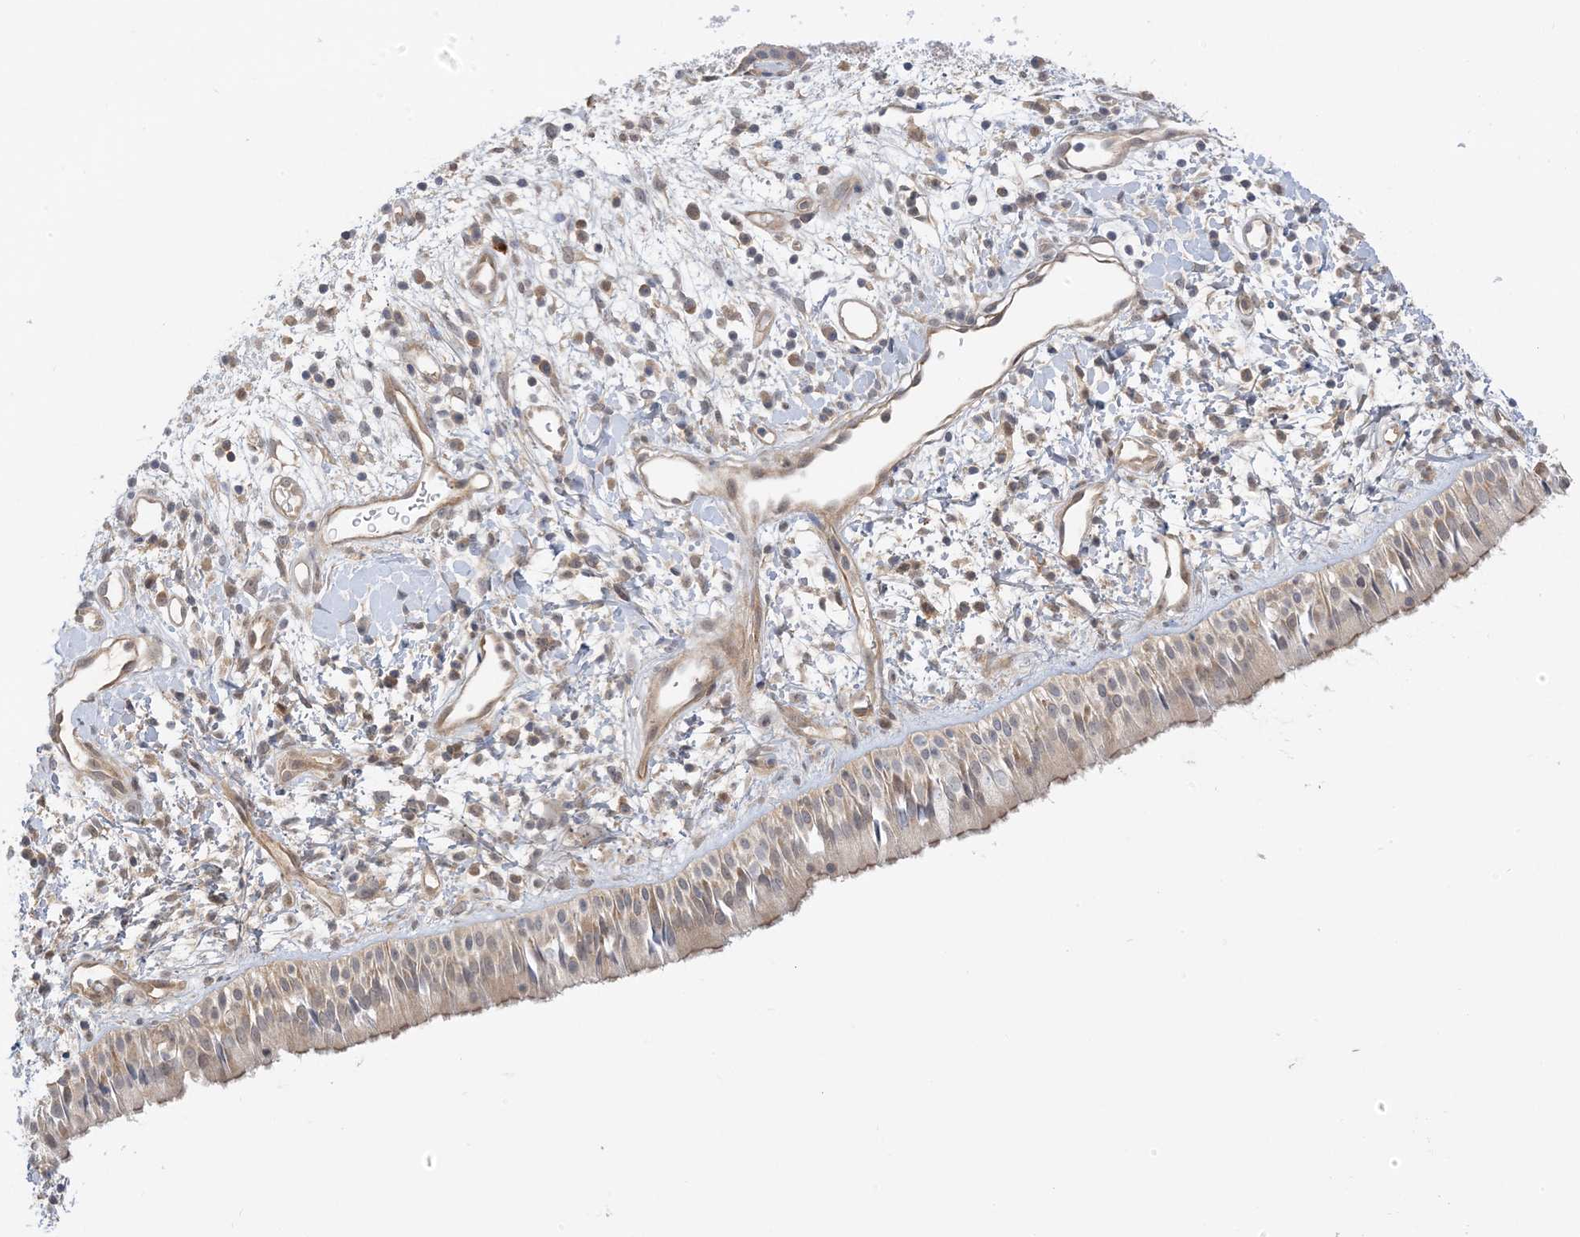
{"staining": {"intensity": "moderate", "quantity": "25%-75%", "location": "cytoplasmic/membranous"}, "tissue": "nasopharynx", "cell_type": "Respiratory epithelial cells", "image_type": "normal", "snomed": [{"axis": "morphology", "description": "Normal tissue, NOS"}, {"axis": "topography", "description": "Nasopharynx"}], "caption": "Brown immunohistochemical staining in unremarkable nasopharynx shows moderate cytoplasmic/membranous staining in approximately 25%-75% of respiratory epithelial cells. Using DAB (3,3'-diaminobenzidine) (brown) and hematoxylin (blue) stains, captured at high magnification using brightfield microscopy.", "gene": "WDR26", "patient": {"sex": "male", "age": 22}}